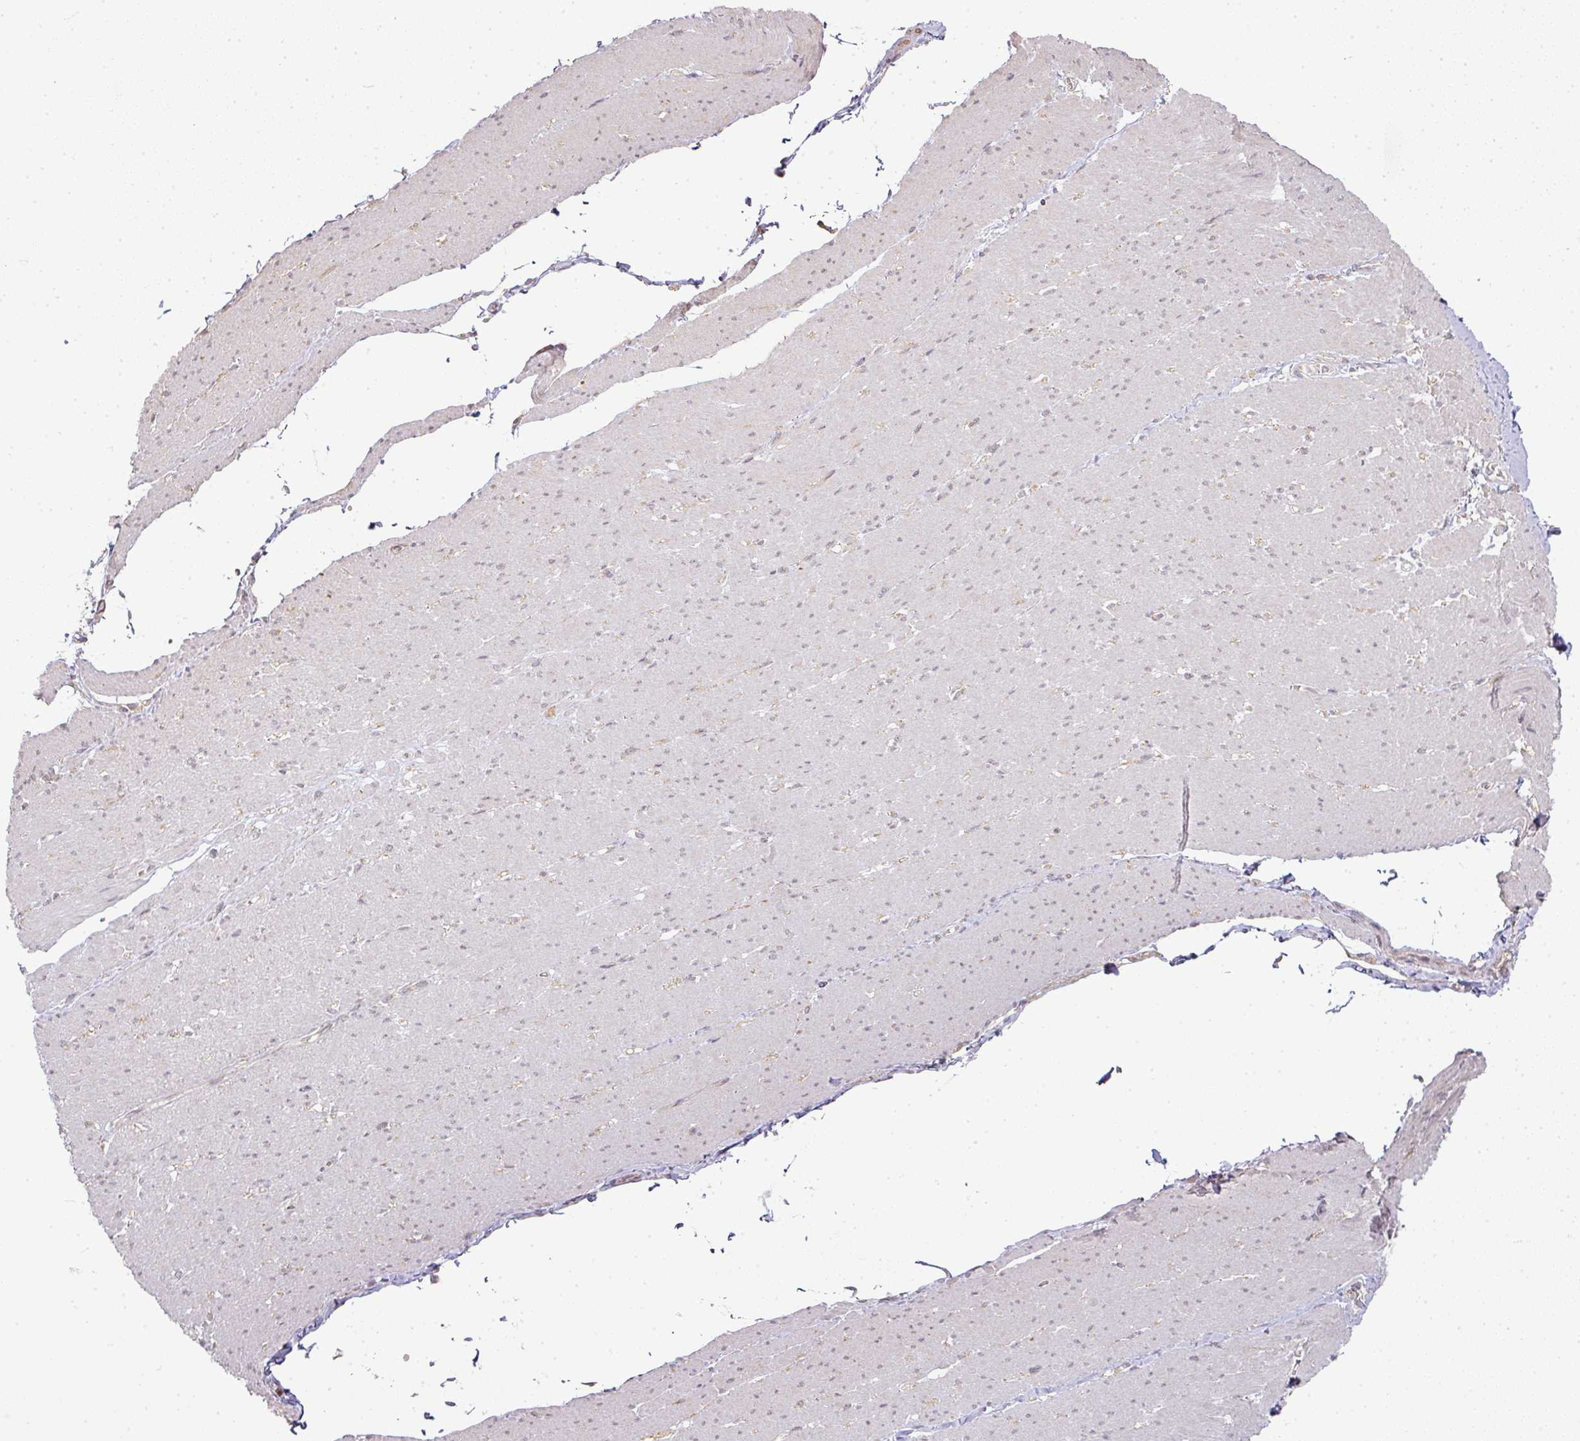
{"staining": {"intensity": "negative", "quantity": "none", "location": "none"}, "tissue": "smooth muscle", "cell_type": "Smooth muscle cells", "image_type": "normal", "snomed": [{"axis": "morphology", "description": "Normal tissue, NOS"}, {"axis": "topography", "description": "Smooth muscle"}, {"axis": "topography", "description": "Rectum"}], "caption": "The micrograph exhibits no significant expression in smooth muscle cells of smooth muscle.", "gene": "MYOM2", "patient": {"sex": "male", "age": 53}}